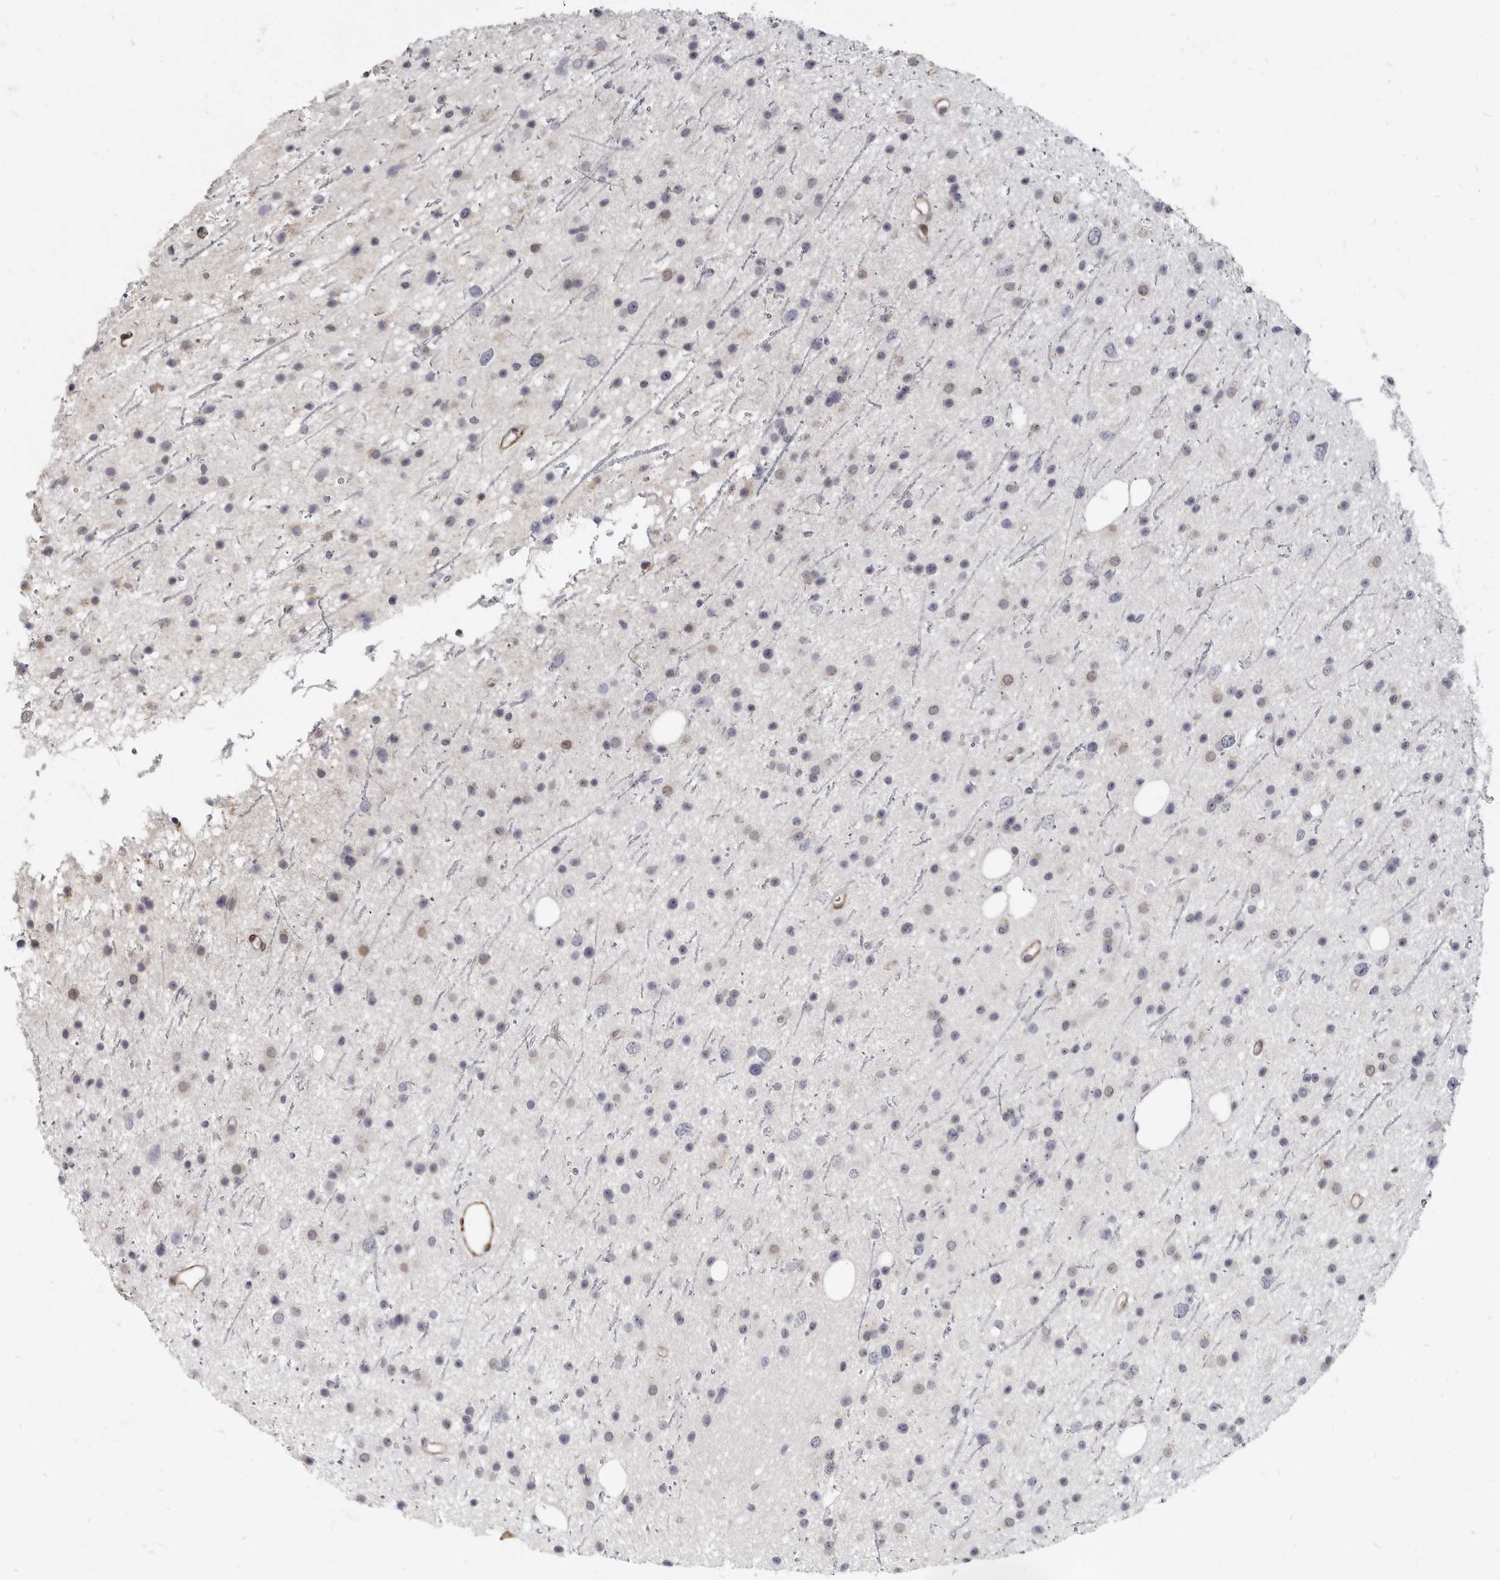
{"staining": {"intensity": "weak", "quantity": "<25%", "location": "cytoplasmic/membranous,nuclear"}, "tissue": "glioma", "cell_type": "Tumor cells", "image_type": "cancer", "snomed": [{"axis": "morphology", "description": "Glioma, malignant, Low grade"}, {"axis": "topography", "description": "Cerebral cortex"}], "caption": "Tumor cells show no significant staining in malignant low-grade glioma.", "gene": "MRGPRF", "patient": {"sex": "female", "age": 39}}